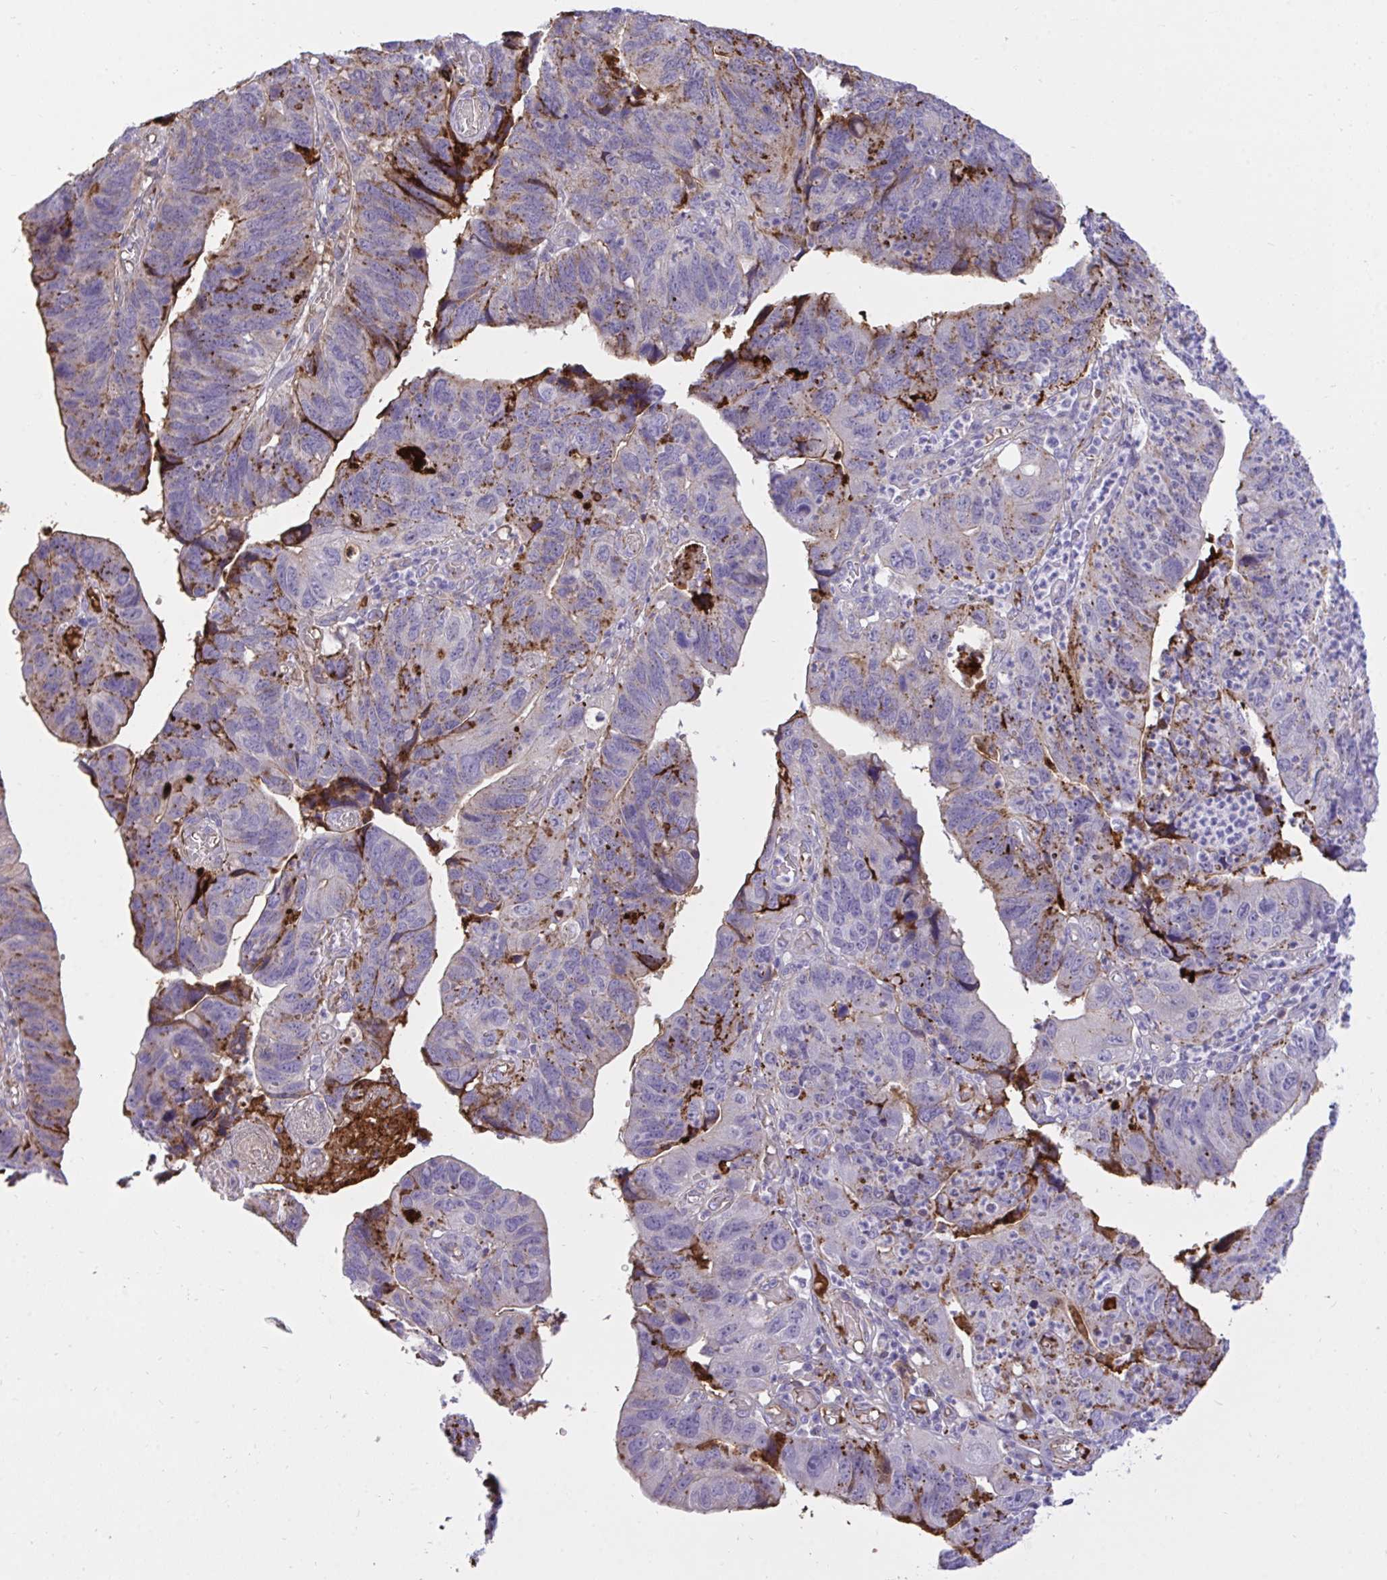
{"staining": {"intensity": "moderate", "quantity": "25%-75%", "location": "cytoplasmic/membranous"}, "tissue": "stomach cancer", "cell_type": "Tumor cells", "image_type": "cancer", "snomed": [{"axis": "morphology", "description": "Adenocarcinoma, NOS"}, {"axis": "topography", "description": "Stomach"}], "caption": "An IHC micrograph of tumor tissue is shown. Protein staining in brown shows moderate cytoplasmic/membranous positivity in adenocarcinoma (stomach) within tumor cells. (Brightfield microscopy of DAB IHC at high magnification).", "gene": "F2", "patient": {"sex": "male", "age": 59}}